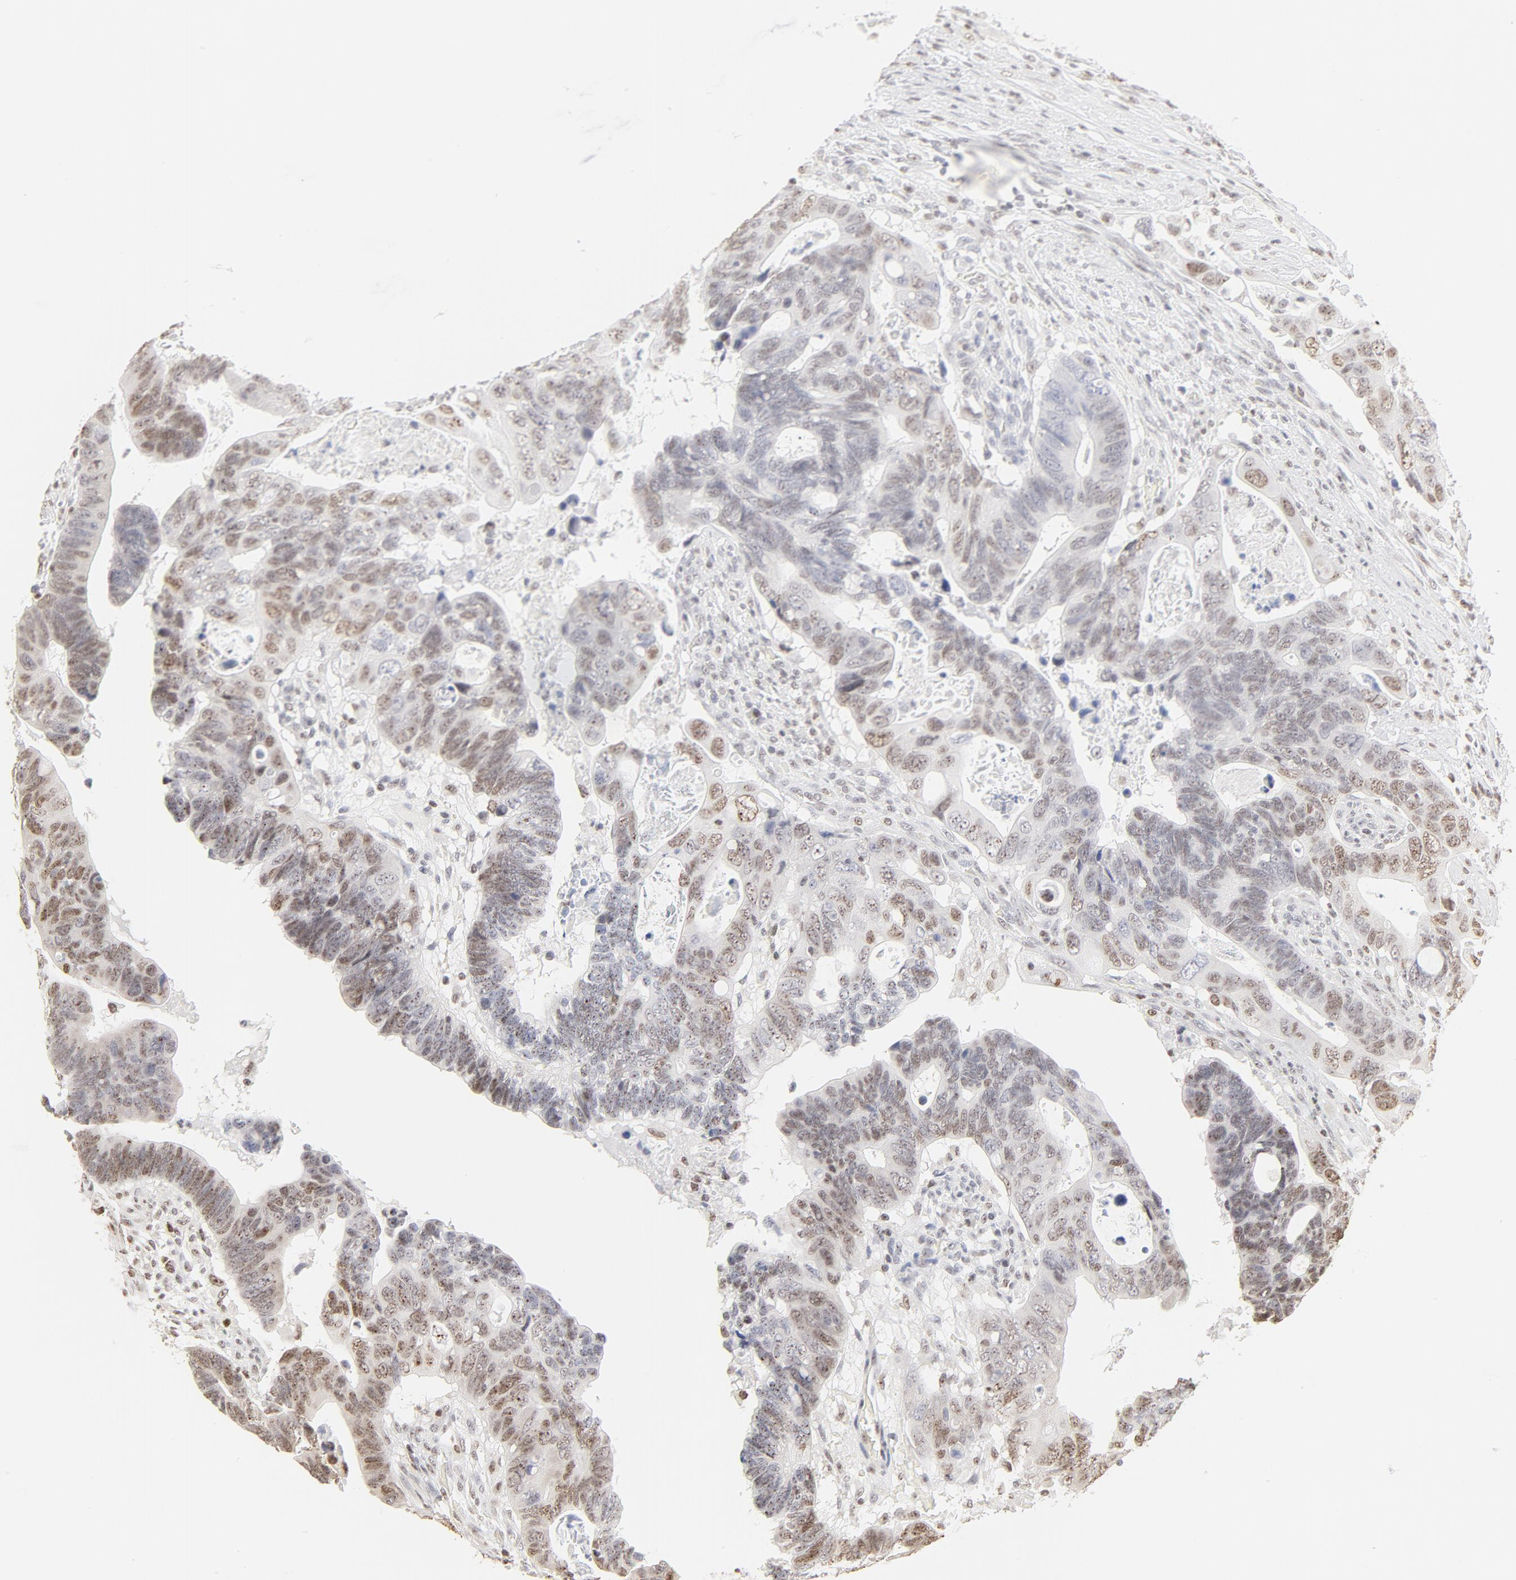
{"staining": {"intensity": "moderate", "quantity": "25%-75%", "location": "nuclear"}, "tissue": "colorectal cancer", "cell_type": "Tumor cells", "image_type": "cancer", "snomed": [{"axis": "morphology", "description": "Adenocarcinoma, NOS"}, {"axis": "topography", "description": "Rectum"}], "caption": "Human adenocarcinoma (colorectal) stained for a protein (brown) demonstrates moderate nuclear positive staining in approximately 25%-75% of tumor cells.", "gene": "NFIL3", "patient": {"sex": "male", "age": 53}}